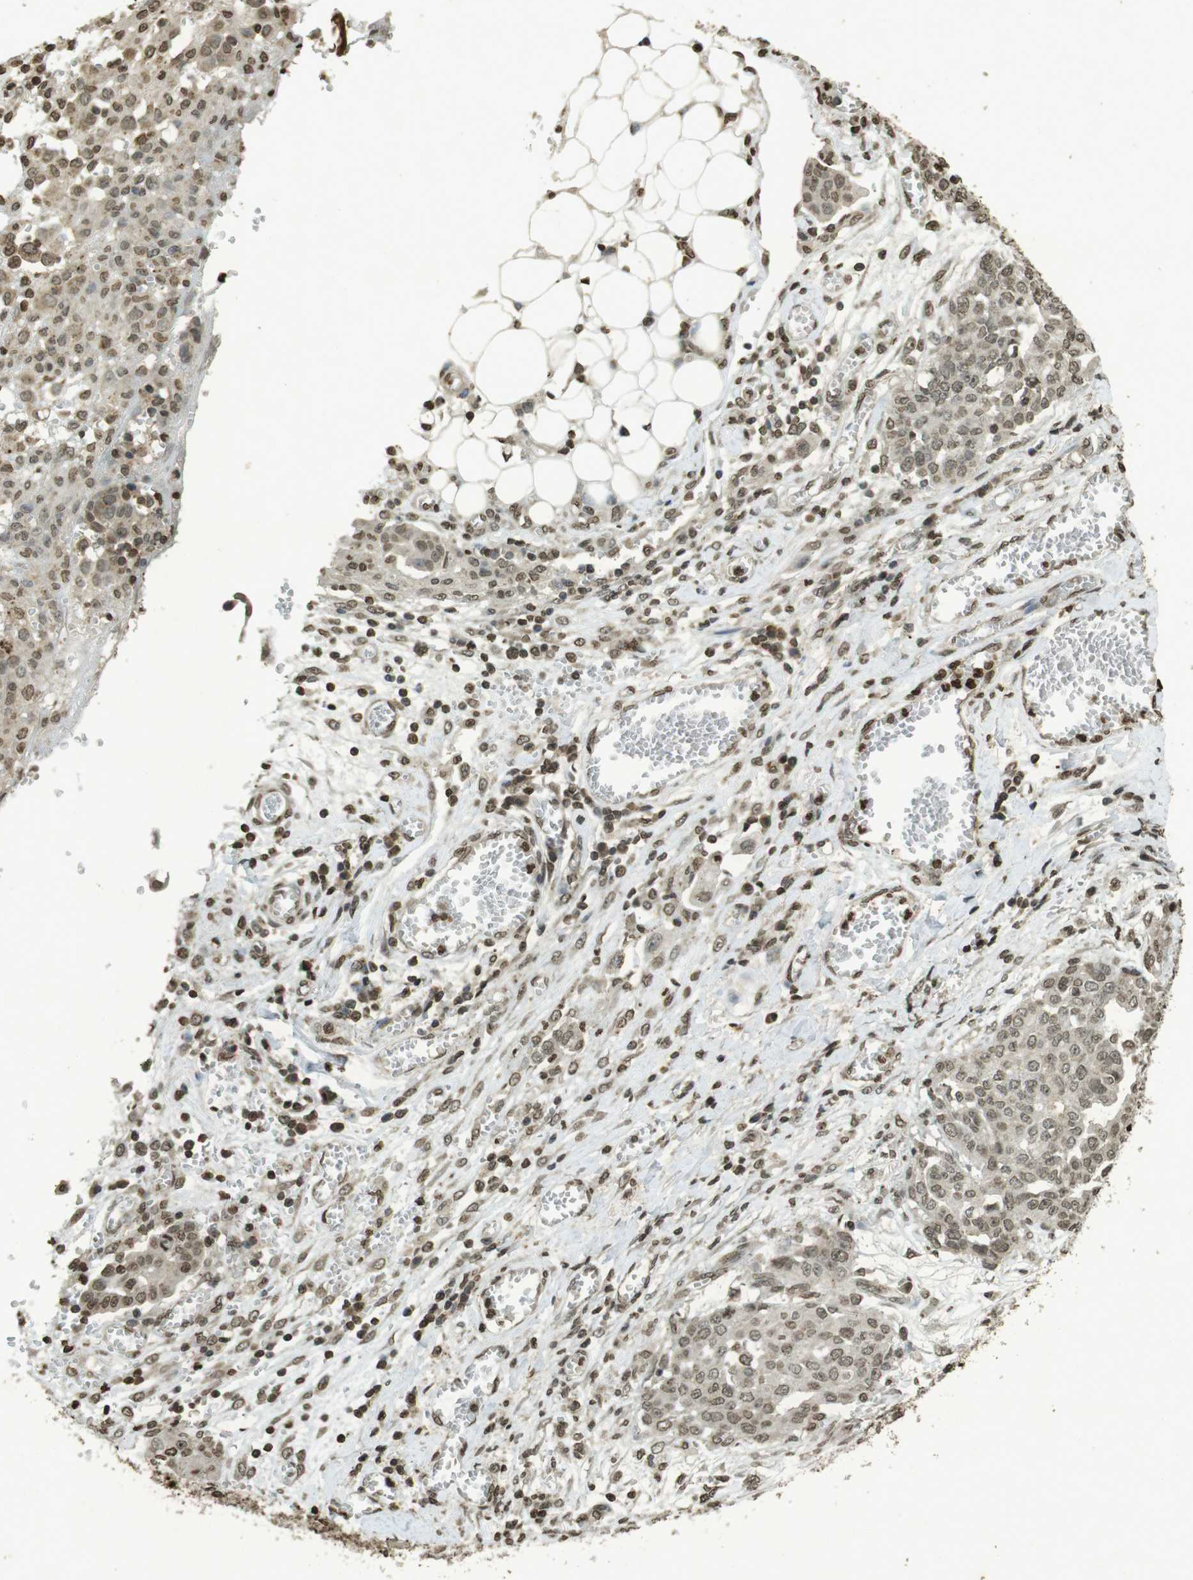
{"staining": {"intensity": "weak", "quantity": ">75%", "location": "nuclear"}, "tissue": "ovarian cancer", "cell_type": "Tumor cells", "image_type": "cancer", "snomed": [{"axis": "morphology", "description": "Cystadenocarcinoma, serous, NOS"}, {"axis": "topography", "description": "Soft tissue"}, {"axis": "topography", "description": "Ovary"}], "caption": "Immunohistochemical staining of ovarian serous cystadenocarcinoma reveals weak nuclear protein expression in about >75% of tumor cells. The staining was performed using DAB (3,3'-diaminobenzidine), with brown indicating positive protein expression. Nuclei are stained blue with hematoxylin.", "gene": "ORC4", "patient": {"sex": "female", "age": 57}}